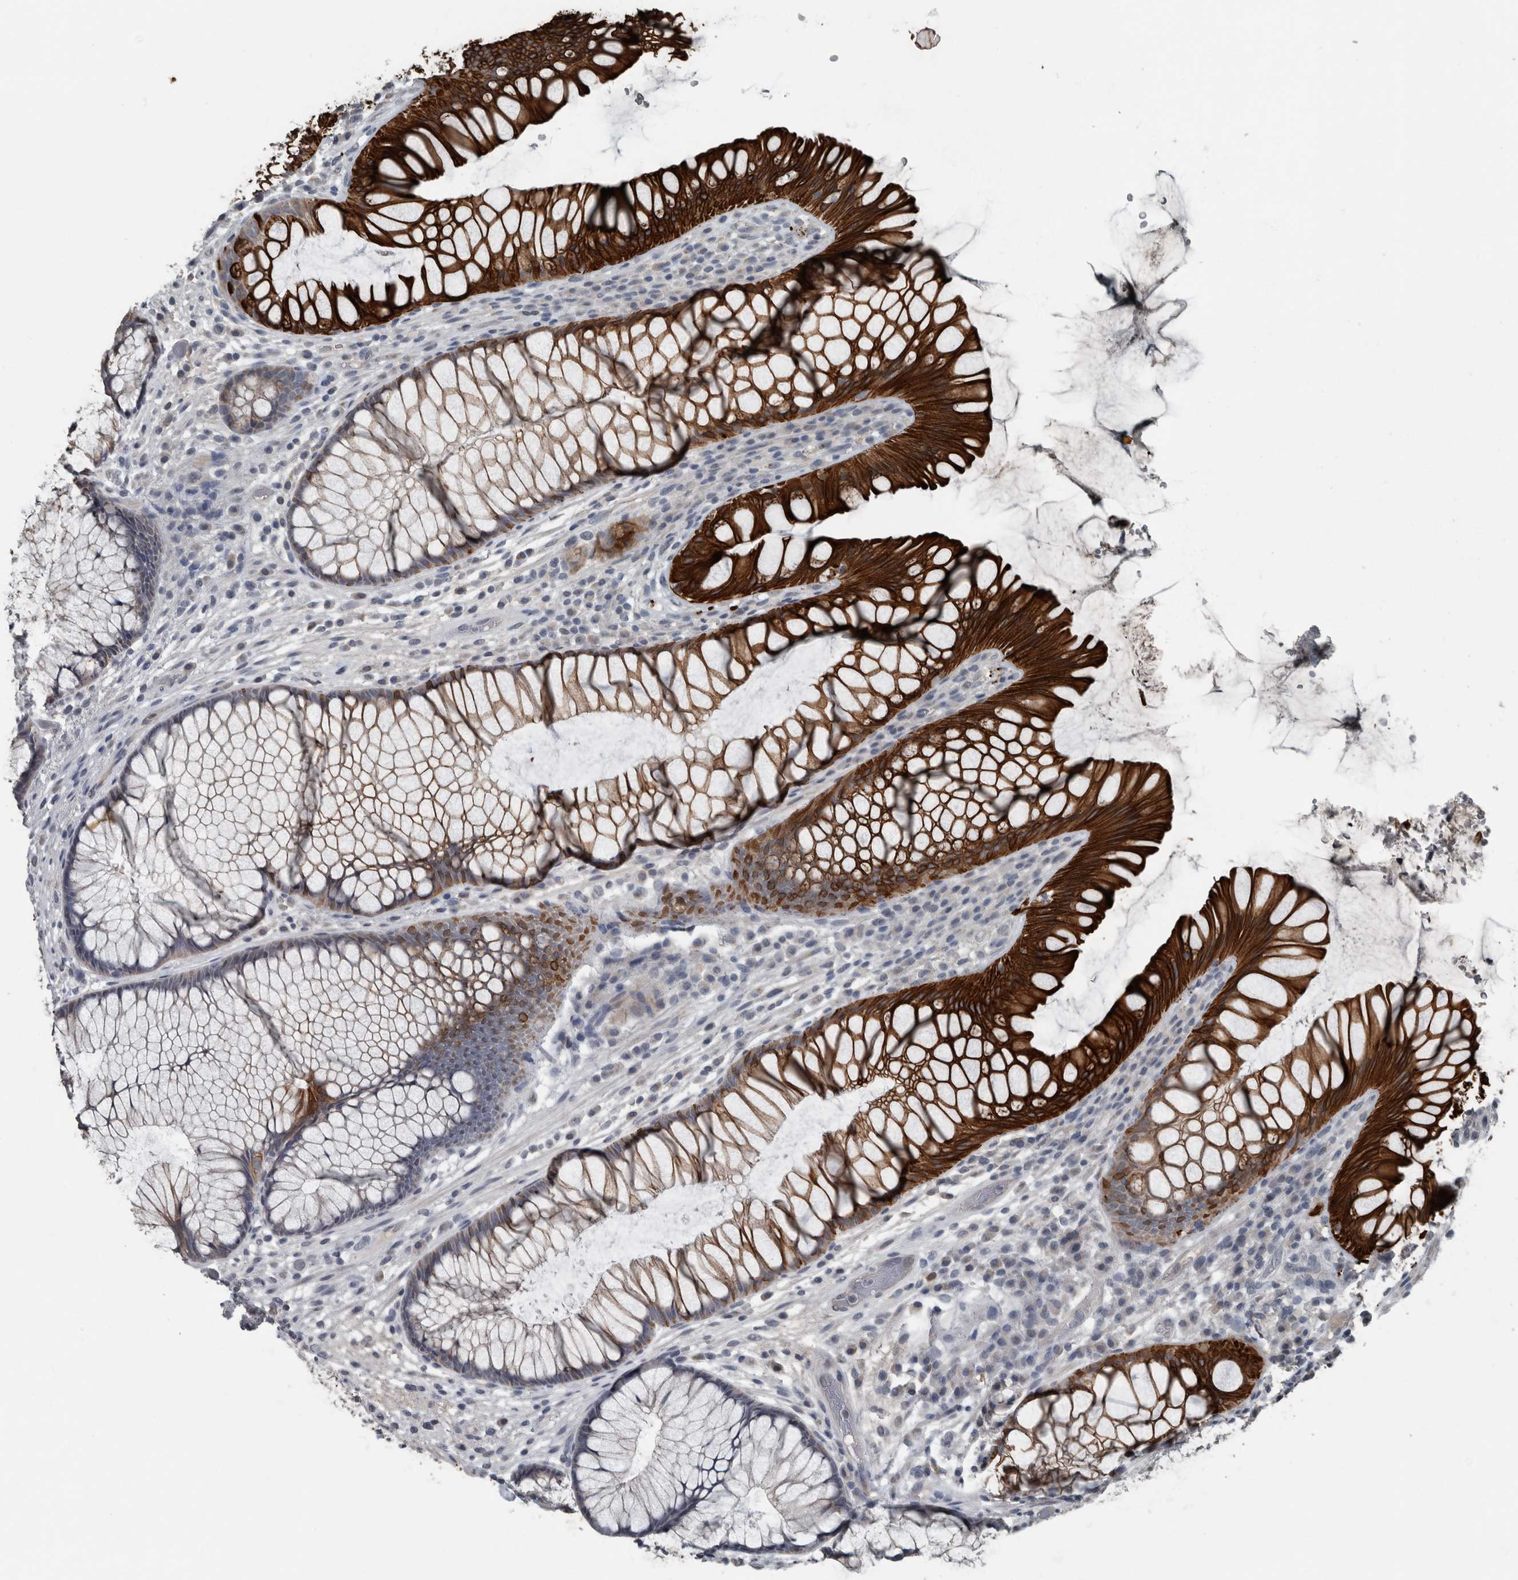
{"staining": {"intensity": "strong", "quantity": "25%-75%", "location": "cytoplasmic/membranous"}, "tissue": "rectum", "cell_type": "Glandular cells", "image_type": "normal", "snomed": [{"axis": "morphology", "description": "Normal tissue, NOS"}, {"axis": "topography", "description": "Rectum"}], "caption": "Immunohistochemical staining of benign human rectum reveals high levels of strong cytoplasmic/membranous positivity in approximately 25%-75% of glandular cells. The protein is stained brown, and the nuclei are stained in blue (DAB IHC with brightfield microscopy, high magnification).", "gene": "KRT20", "patient": {"sex": "male", "age": 51}}